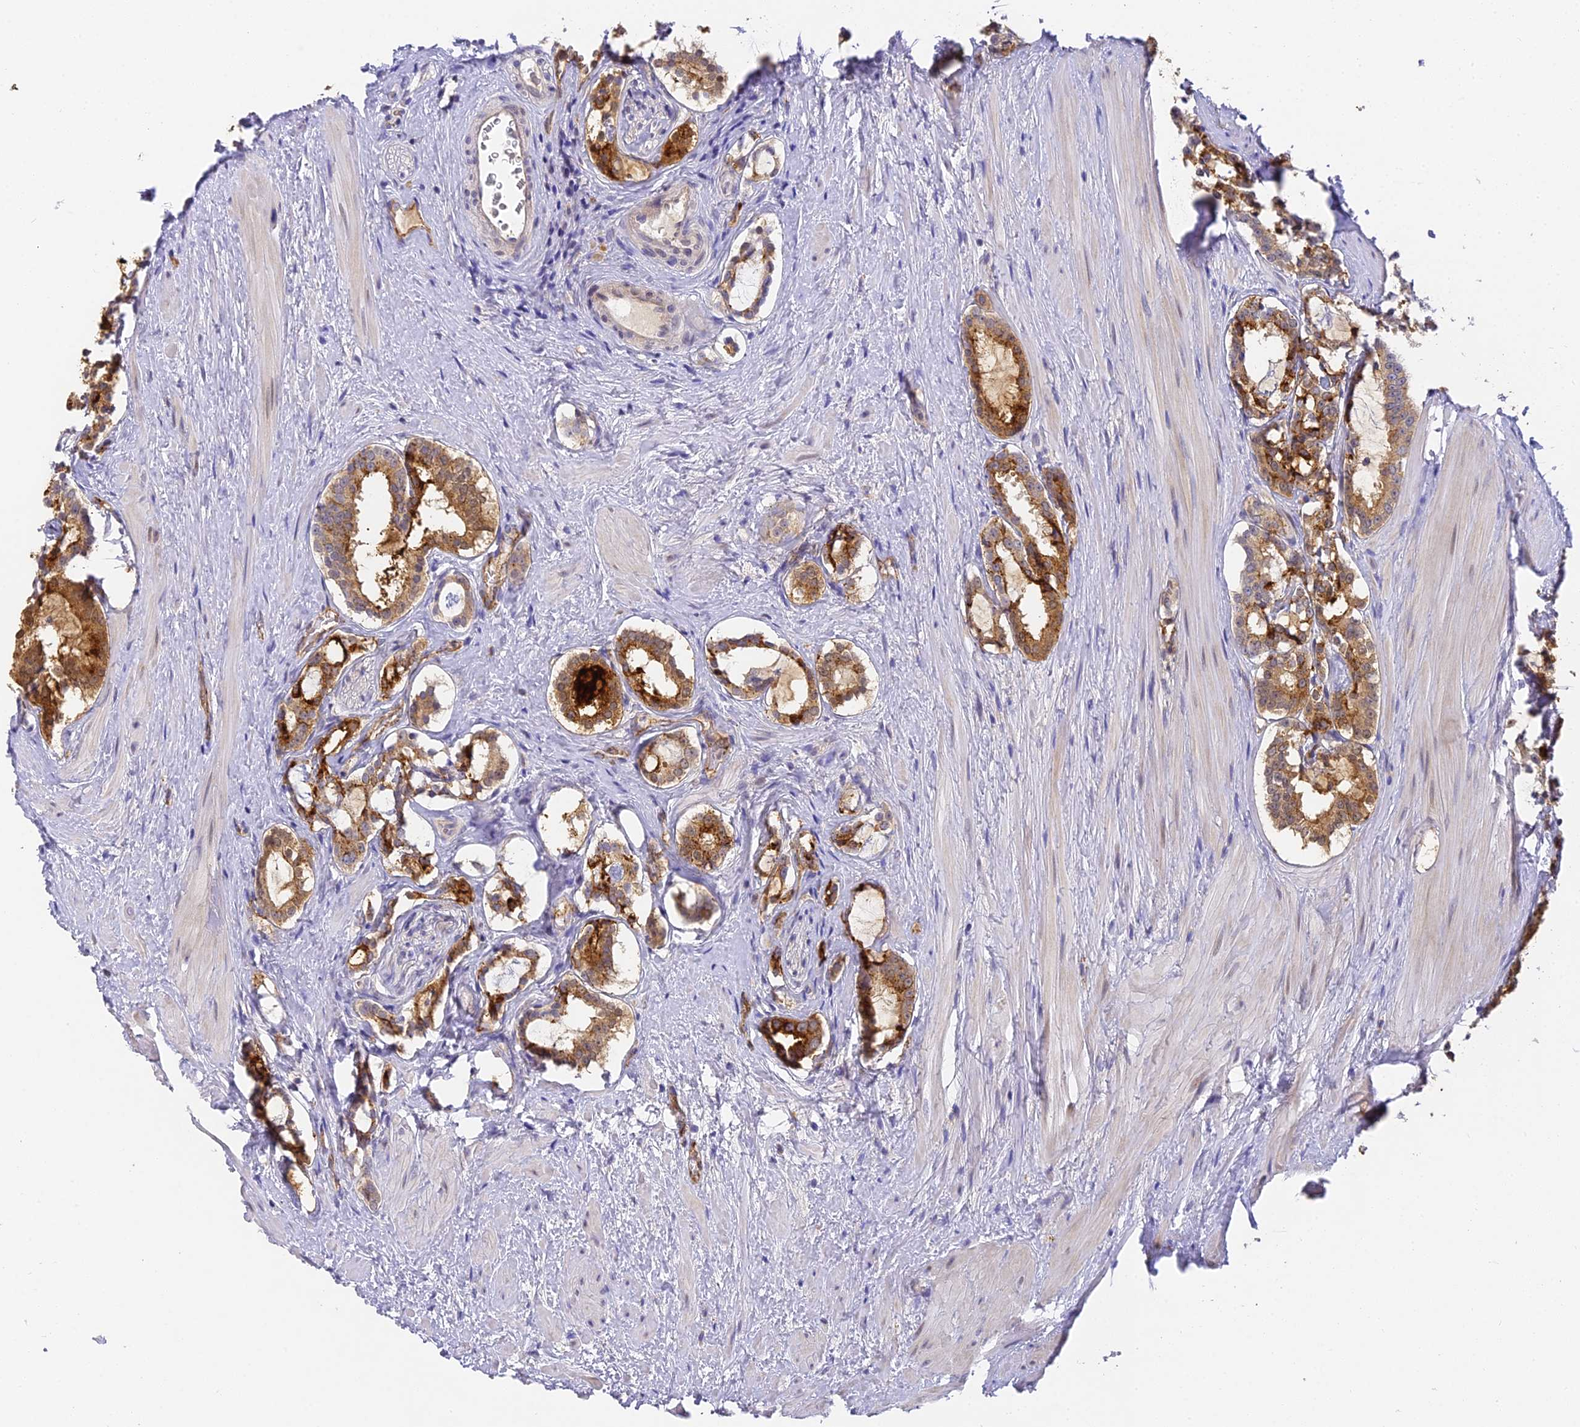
{"staining": {"intensity": "strong", "quantity": ">75%", "location": "cytoplasmic/membranous"}, "tissue": "prostate cancer", "cell_type": "Tumor cells", "image_type": "cancer", "snomed": [{"axis": "morphology", "description": "Adenocarcinoma, High grade"}, {"axis": "topography", "description": "Prostate"}], "caption": "Human adenocarcinoma (high-grade) (prostate) stained for a protein (brown) shows strong cytoplasmic/membranous positive expression in approximately >75% of tumor cells.", "gene": "DNAAF10", "patient": {"sex": "male", "age": 58}}